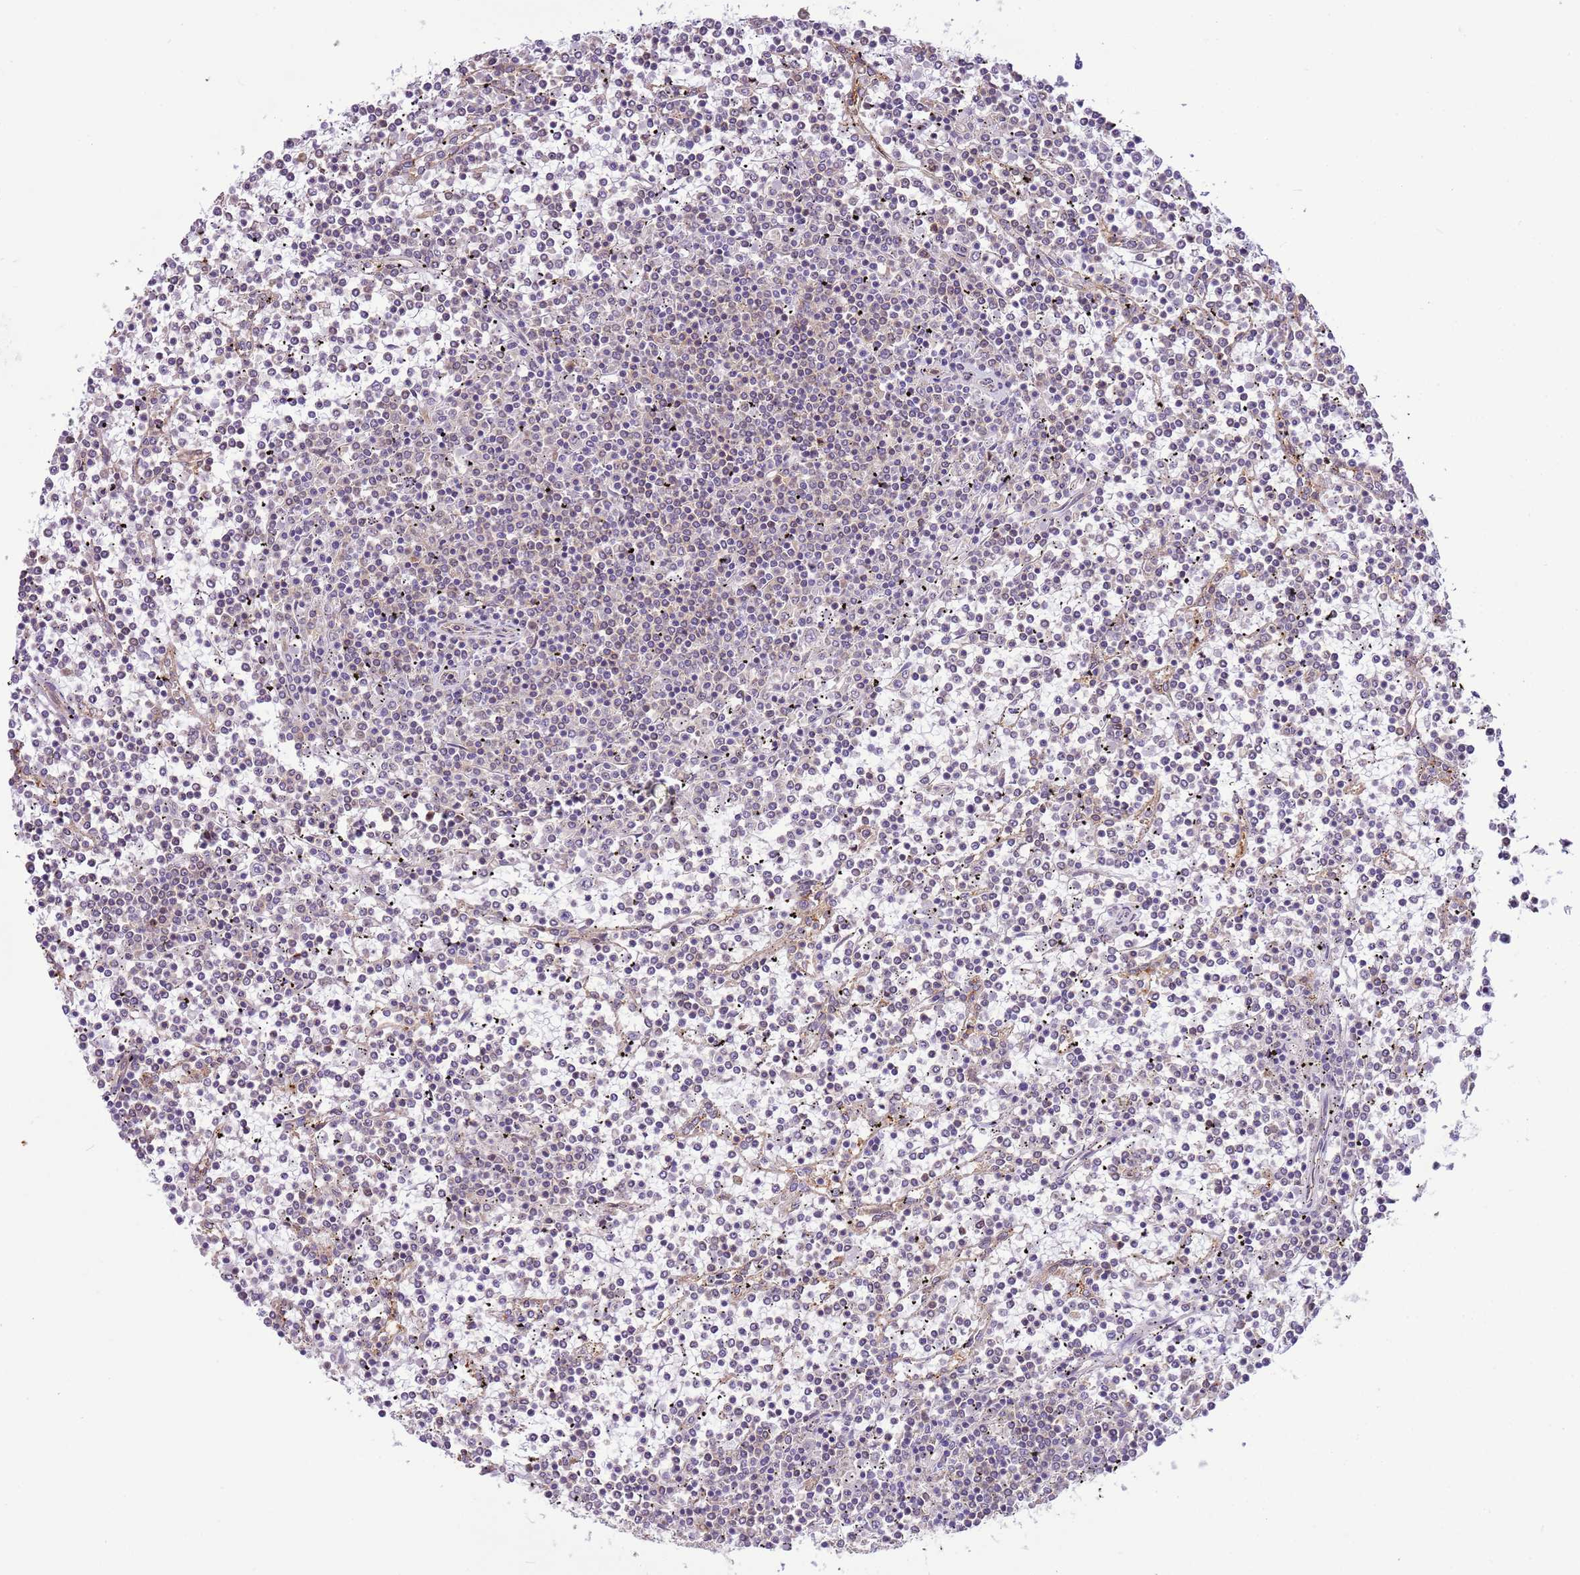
{"staining": {"intensity": "negative", "quantity": "none", "location": "none"}, "tissue": "lymphoma", "cell_type": "Tumor cells", "image_type": "cancer", "snomed": [{"axis": "morphology", "description": "Malignant lymphoma, non-Hodgkin's type, Low grade"}, {"axis": "topography", "description": "Spleen"}], "caption": "A micrograph of lymphoma stained for a protein demonstrates no brown staining in tumor cells. (DAB (3,3'-diaminobenzidine) immunohistochemistry (IHC) visualized using brightfield microscopy, high magnification).", "gene": "SCARA3", "patient": {"sex": "female", "age": 19}}